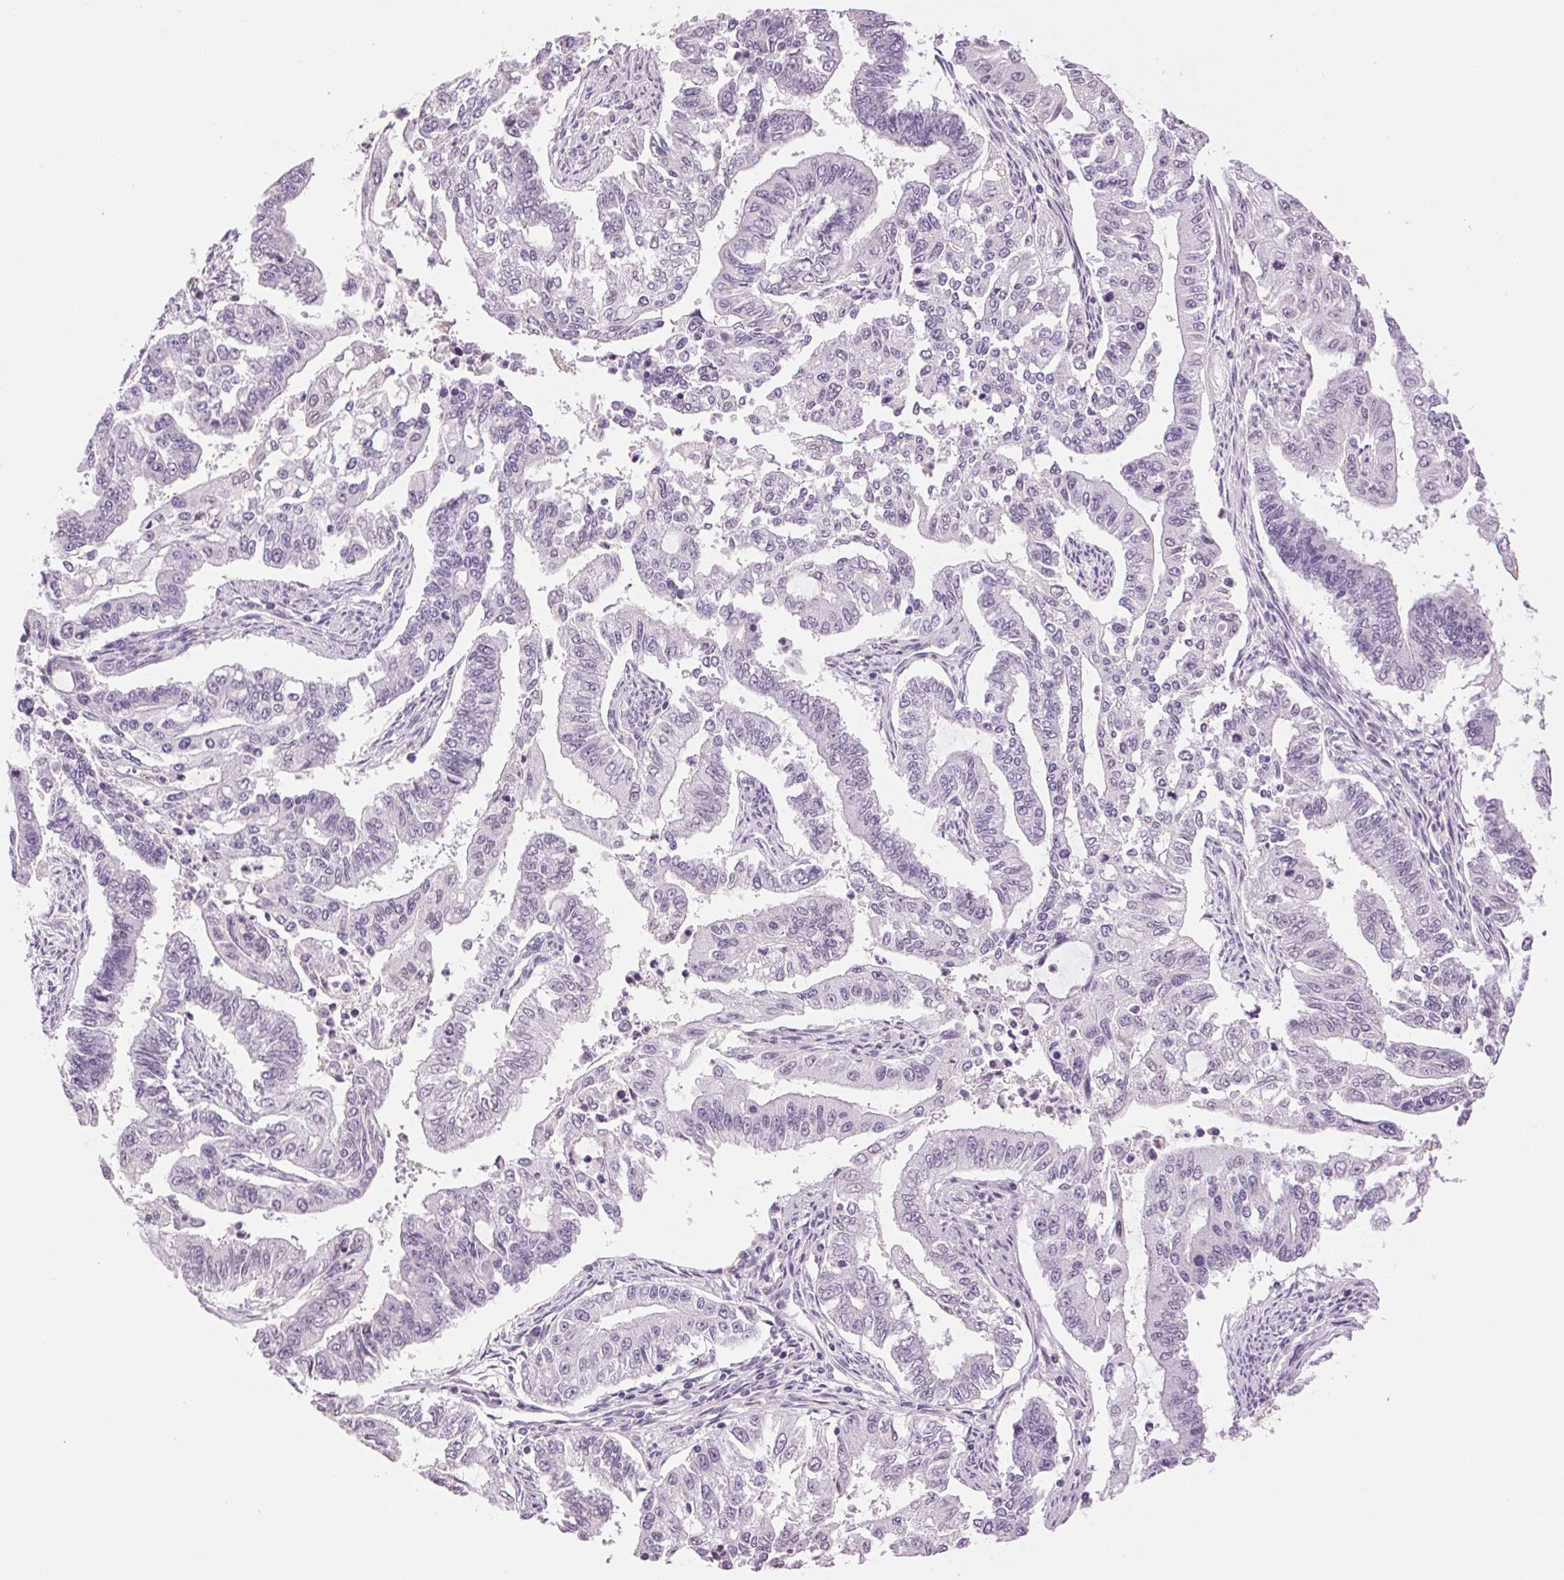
{"staining": {"intensity": "negative", "quantity": "none", "location": "none"}, "tissue": "endometrial cancer", "cell_type": "Tumor cells", "image_type": "cancer", "snomed": [{"axis": "morphology", "description": "Adenocarcinoma, NOS"}, {"axis": "topography", "description": "Uterus"}], "caption": "This is an immunohistochemistry (IHC) histopathology image of human adenocarcinoma (endometrial). There is no expression in tumor cells.", "gene": "MPO", "patient": {"sex": "female", "age": 59}}